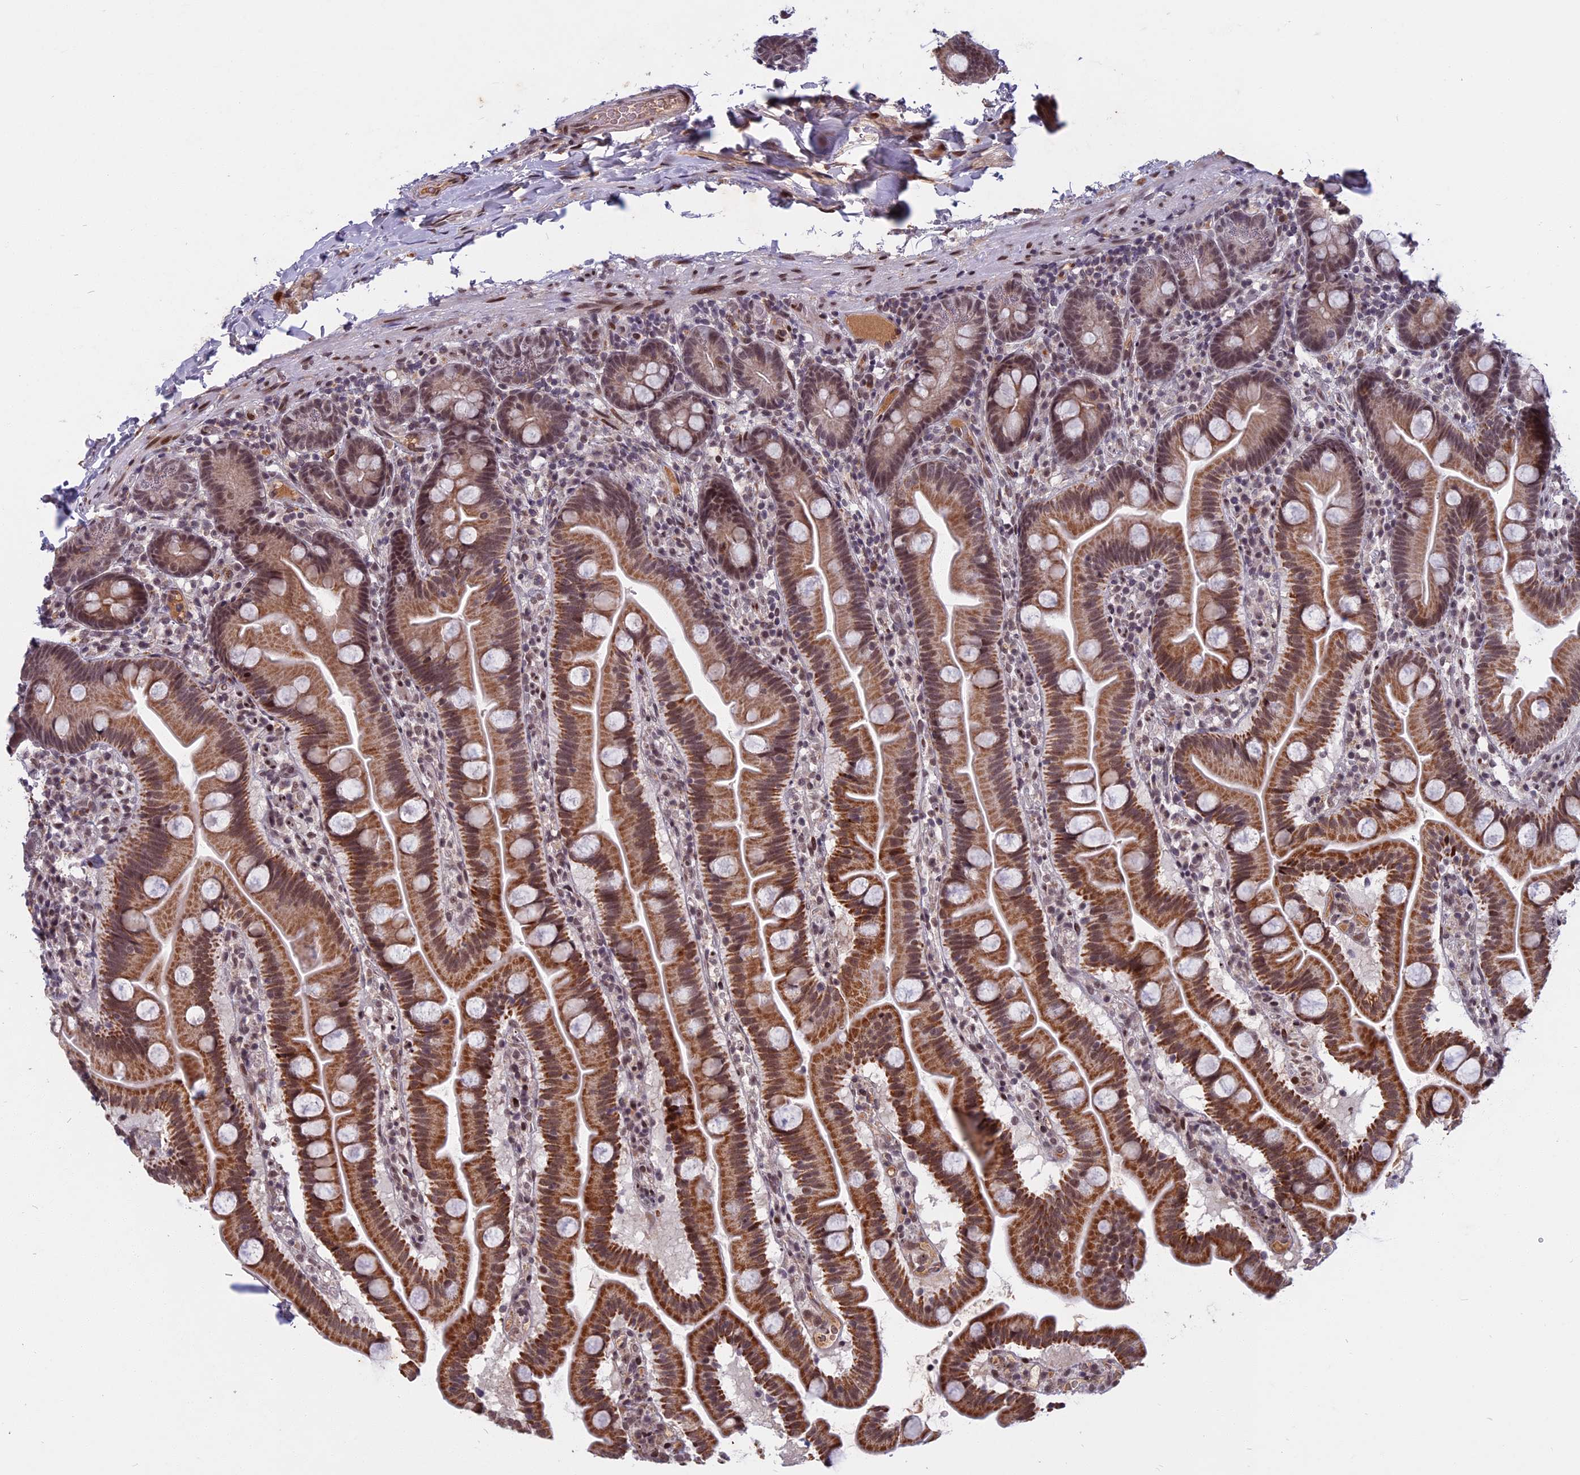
{"staining": {"intensity": "moderate", "quantity": ">75%", "location": "cytoplasmic/membranous,nuclear"}, "tissue": "small intestine", "cell_type": "Glandular cells", "image_type": "normal", "snomed": [{"axis": "morphology", "description": "Normal tissue, NOS"}, {"axis": "topography", "description": "Small intestine"}], "caption": "Protein expression analysis of normal small intestine reveals moderate cytoplasmic/membranous,nuclear expression in approximately >75% of glandular cells.", "gene": "CDC7", "patient": {"sex": "female", "age": 68}}